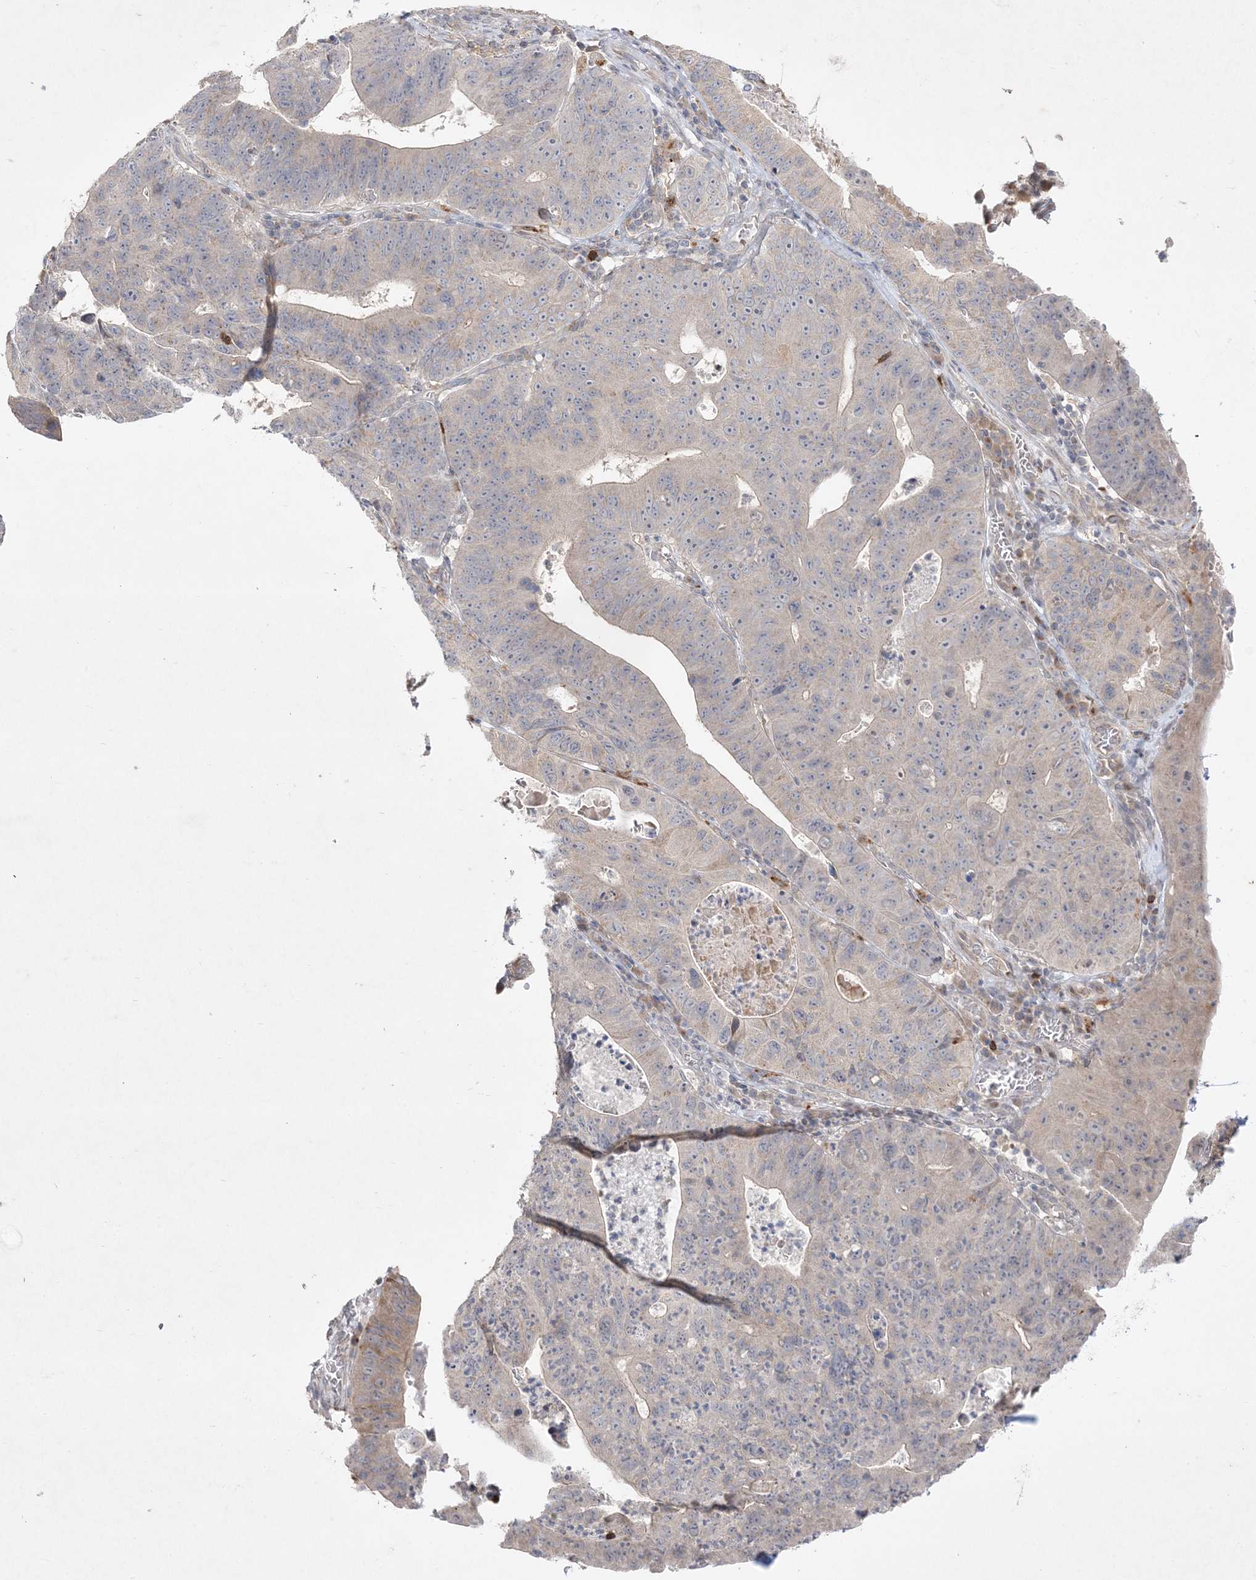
{"staining": {"intensity": "negative", "quantity": "none", "location": "none"}, "tissue": "stomach cancer", "cell_type": "Tumor cells", "image_type": "cancer", "snomed": [{"axis": "morphology", "description": "Adenocarcinoma, NOS"}, {"axis": "topography", "description": "Stomach"}], "caption": "Human stomach adenocarcinoma stained for a protein using immunohistochemistry (IHC) shows no positivity in tumor cells.", "gene": "CLNK", "patient": {"sex": "male", "age": 59}}